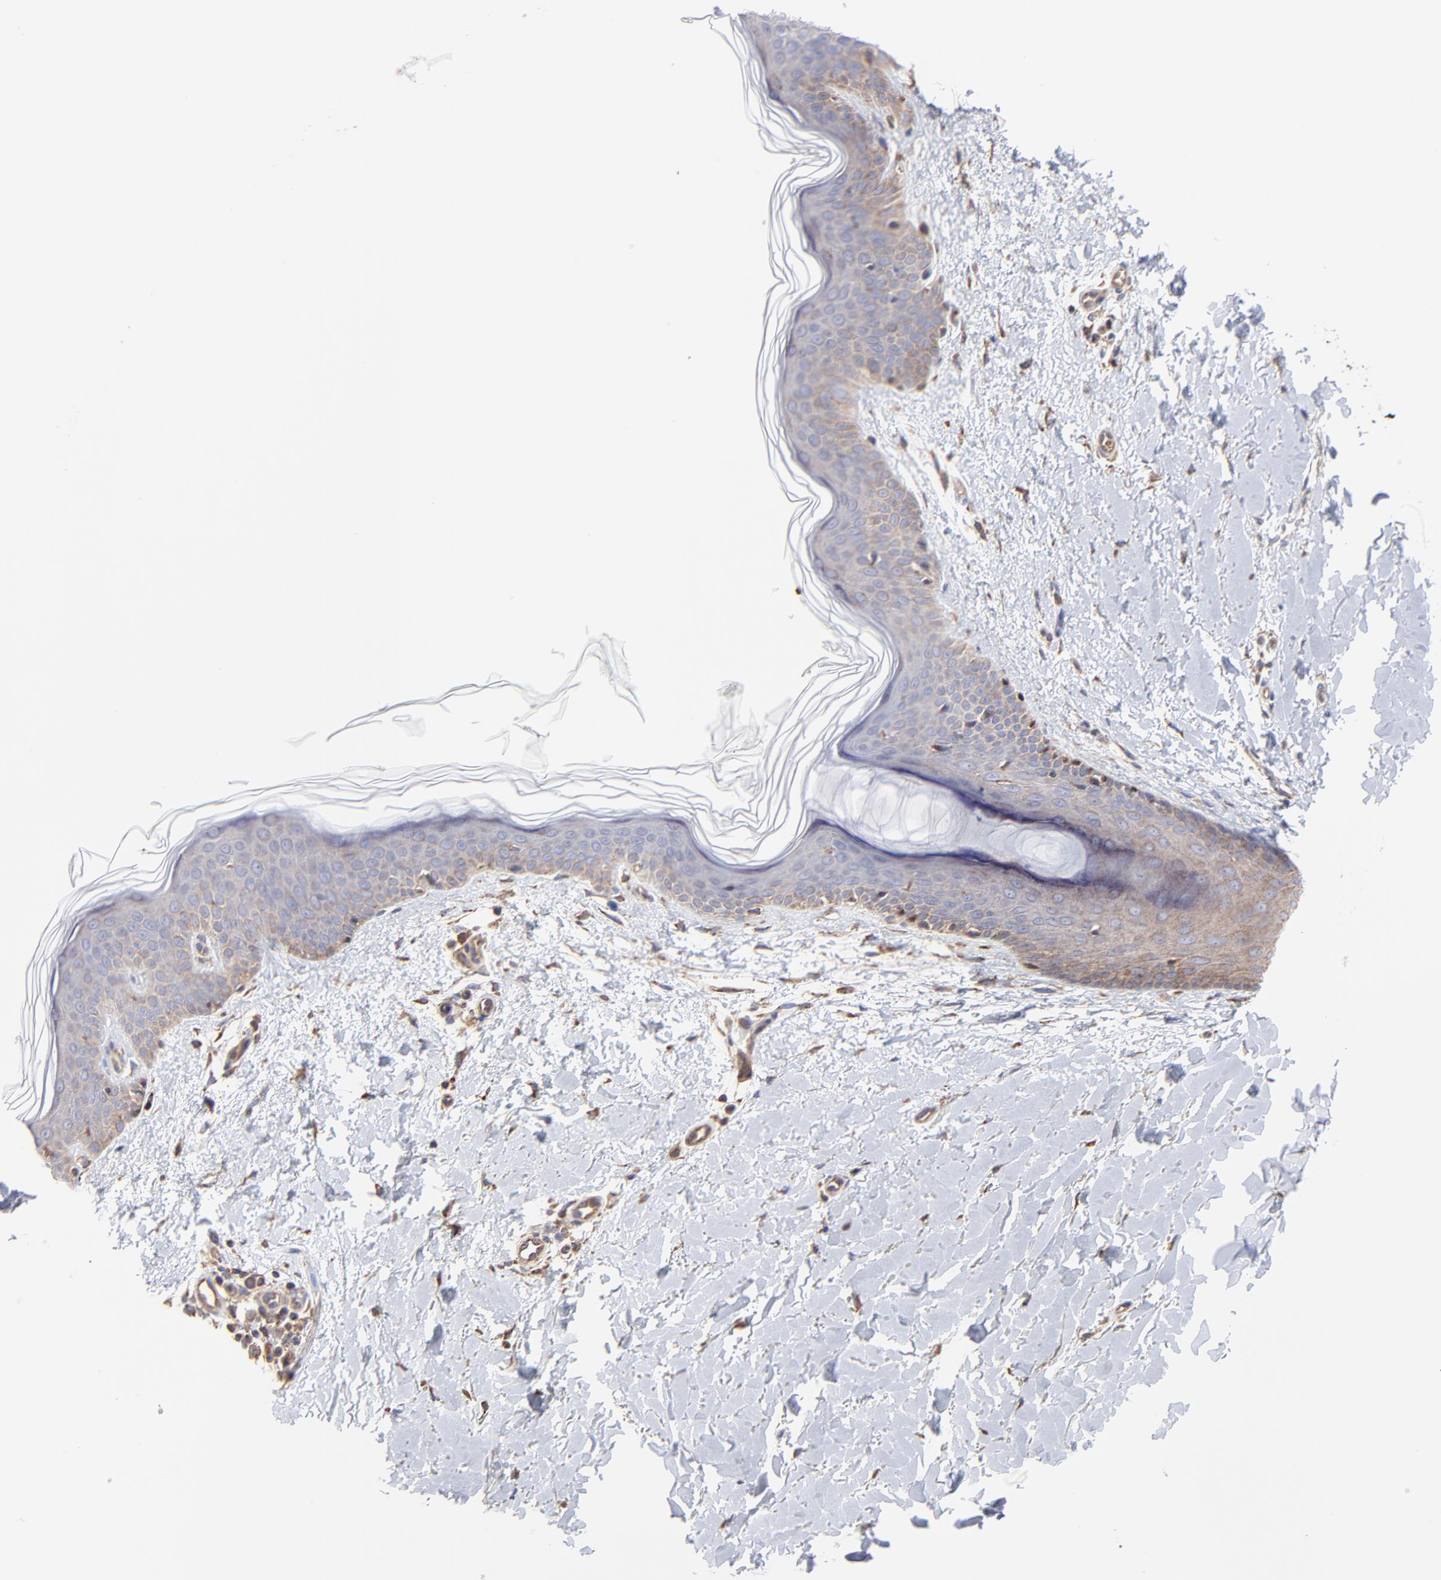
{"staining": {"intensity": "moderate", "quantity": ">75%", "location": "cytoplasmic/membranous"}, "tissue": "skin", "cell_type": "Fibroblasts", "image_type": "normal", "snomed": [{"axis": "morphology", "description": "Normal tissue, NOS"}, {"axis": "topography", "description": "Skin"}], "caption": "Immunohistochemical staining of unremarkable human skin exhibits >75% levels of moderate cytoplasmic/membranous protein positivity in approximately >75% of fibroblasts.", "gene": "PFKM", "patient": {"sex": "female", "age": 56}}